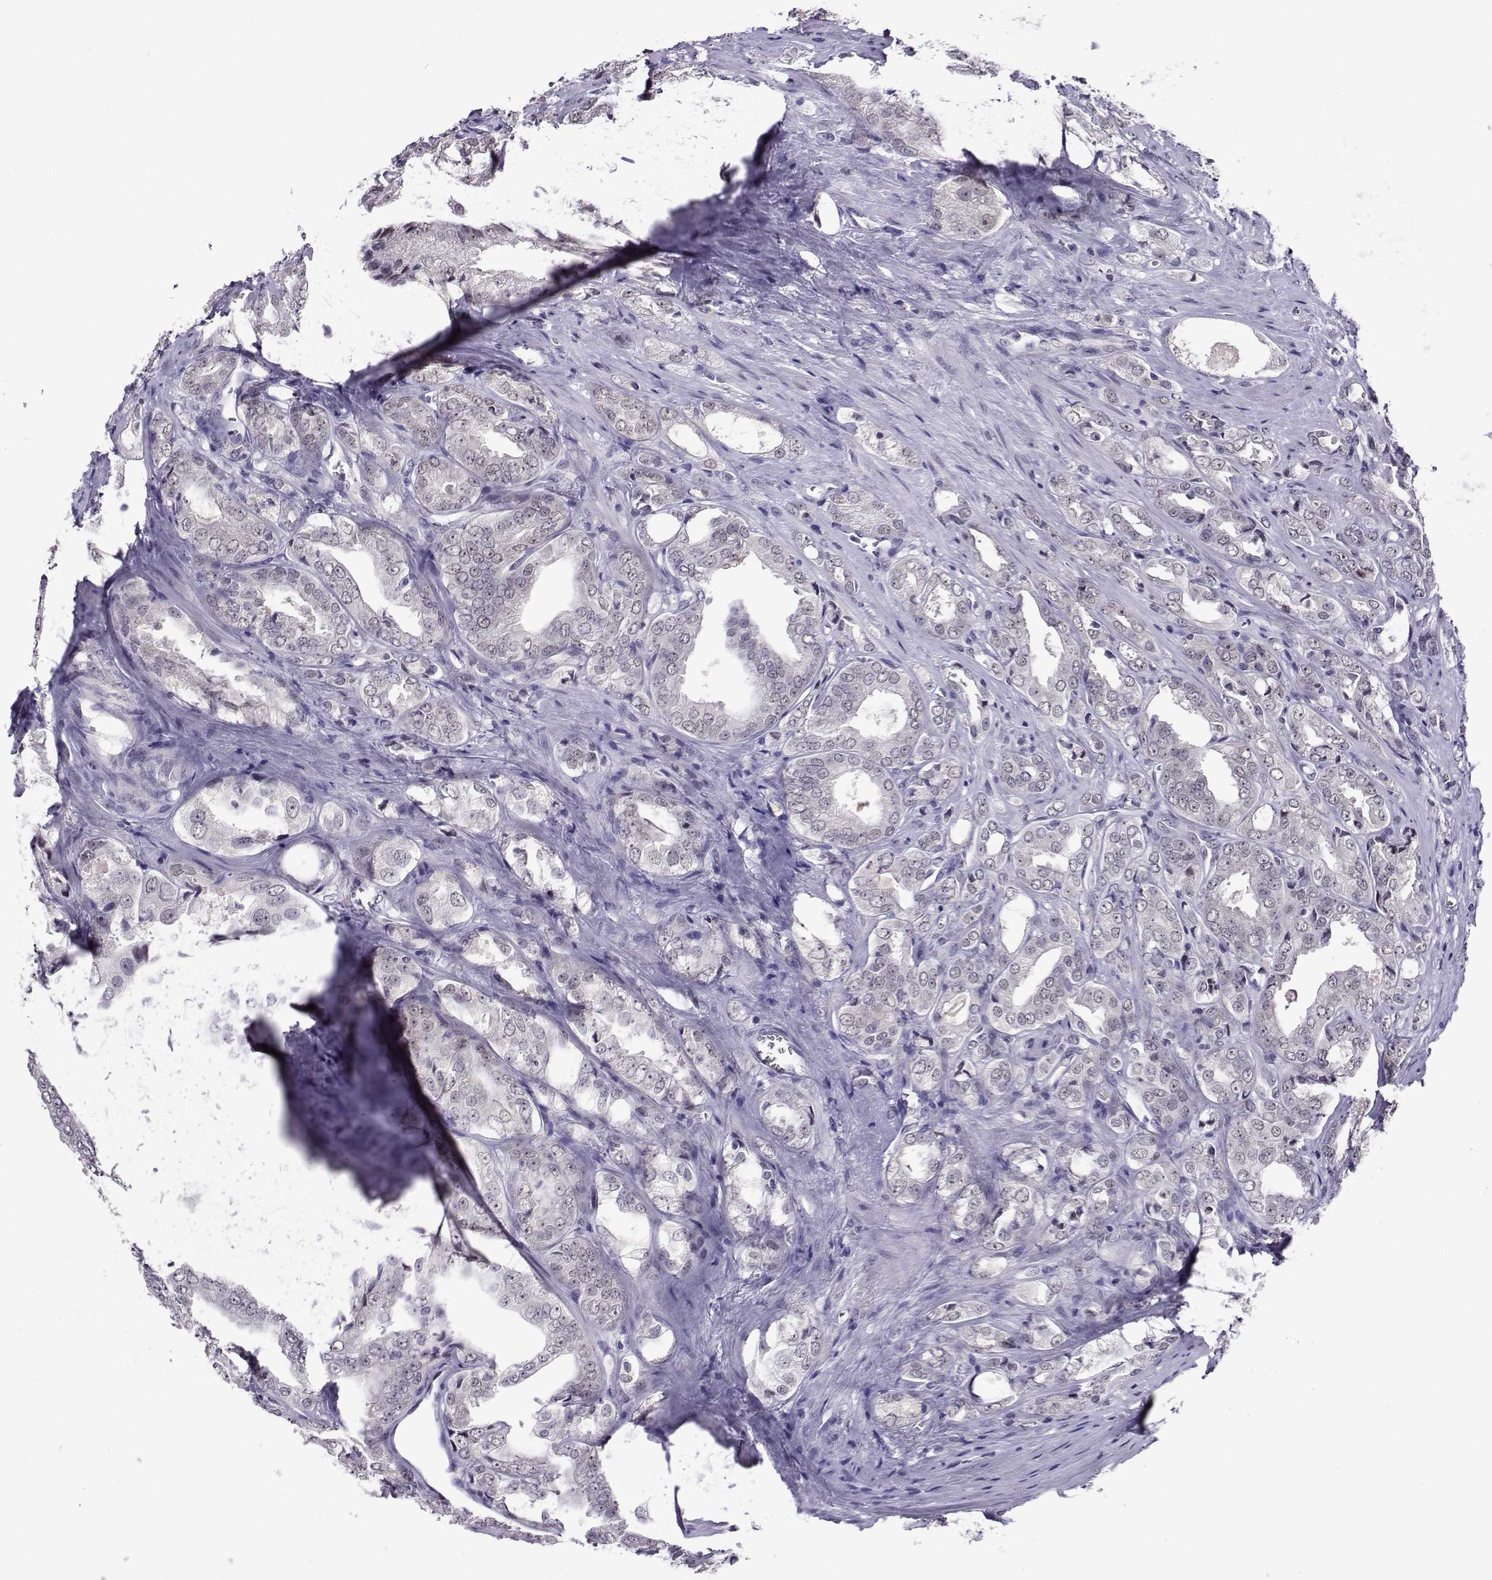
{"staining": {"intensity": "negative", "quantity": "none", "location": "none"}, "tissue": "prostate cancer", "cell_type": "Tumor cells", "image_type": "cancer", "snomed": [{"axis": "morphology", "description": "Adenocarcinoma, NOS"}, {"axis": "morphology", "description": "Adenocarcinoma, High grade"}, {"axis": "topography", "description": "Prostate"}], "caption": "Tumor cells show no significant positivity in adenocarcinoma (prostate). Nuclei are stained in blue.", "gene": "DDX20", "patient": {"sex": "male", "age": 70}}